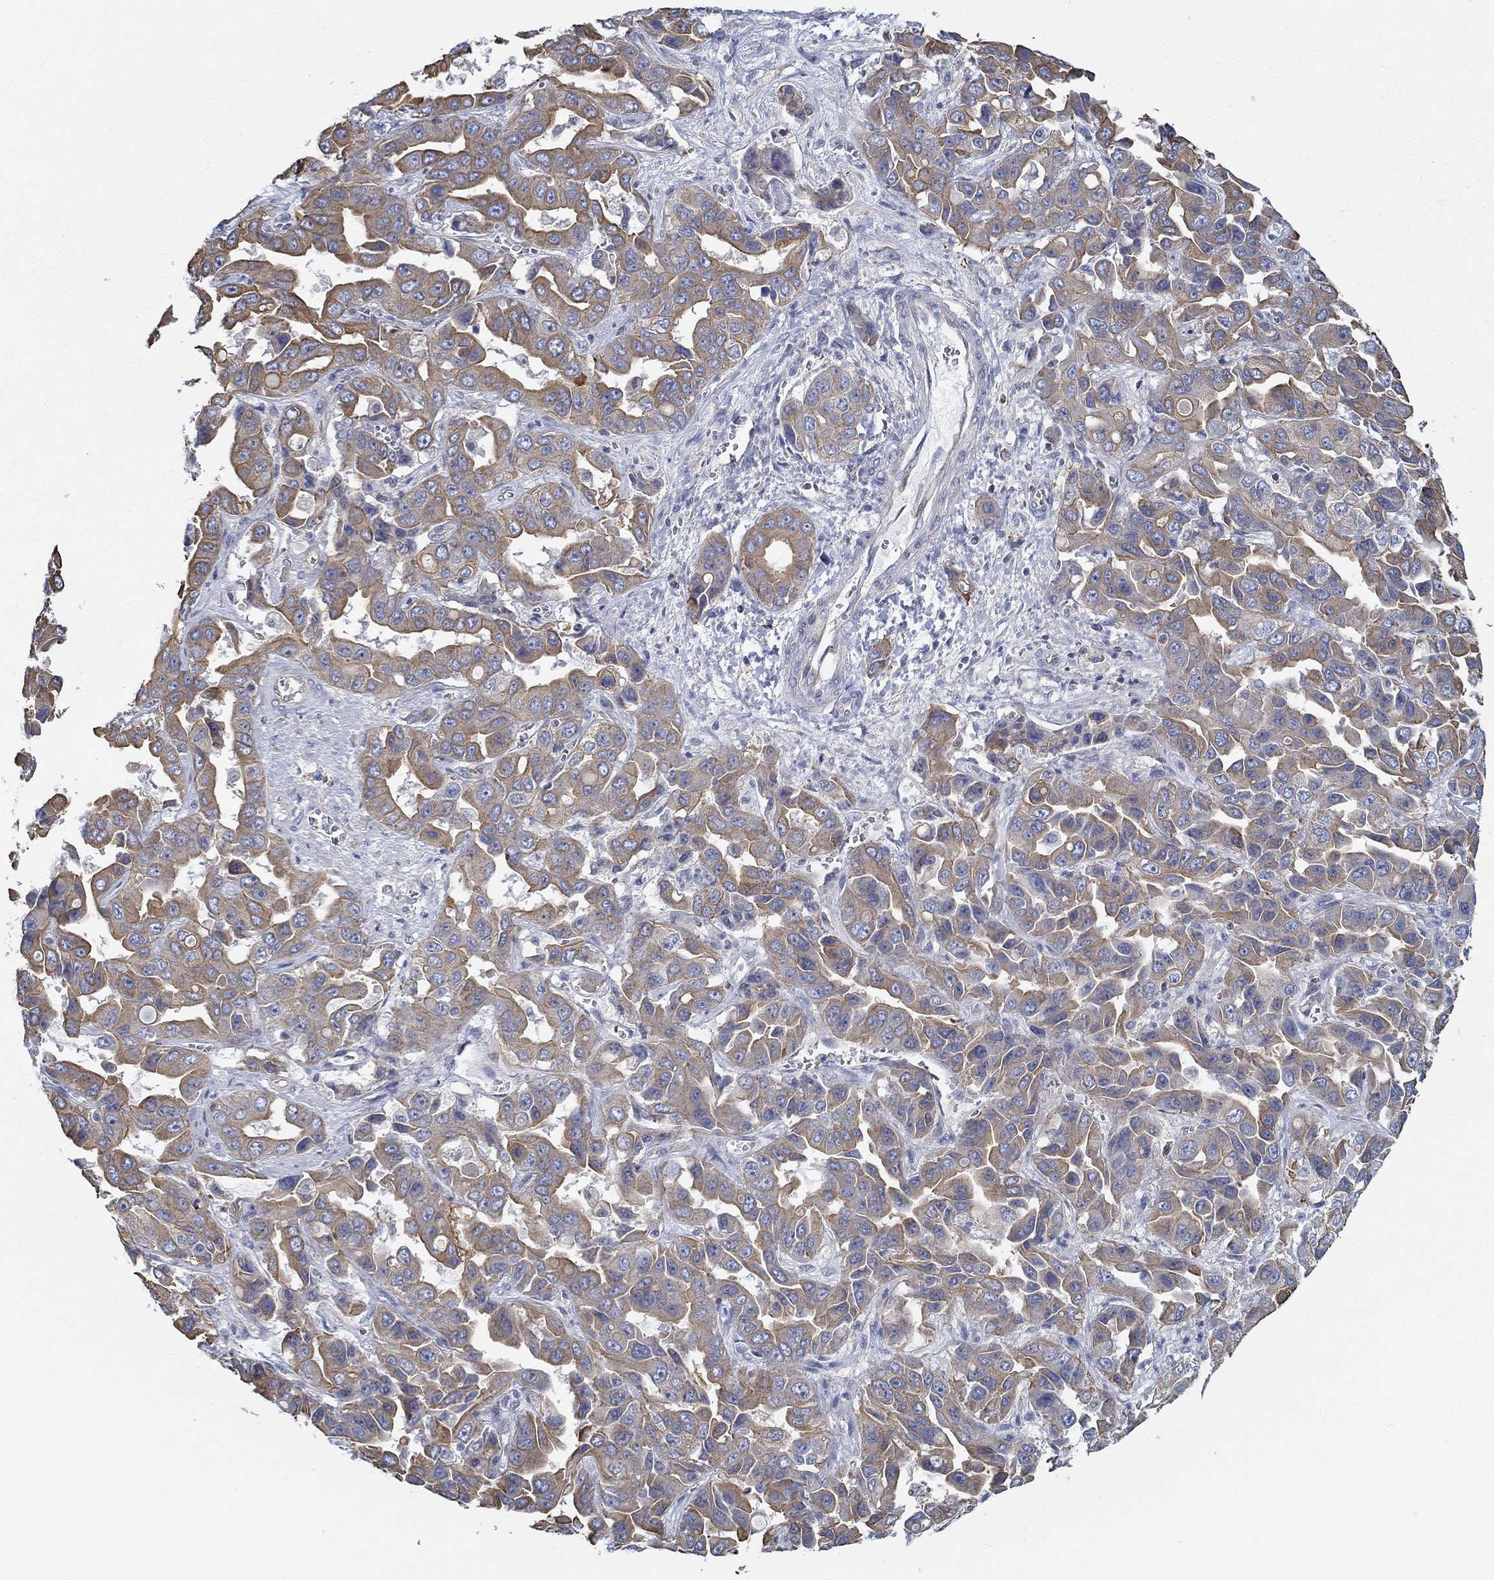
{"staining": {"intensity": "moderate", "quantity": ">75%", "location": "cytoplasmic/membranous"}, "tissue": "liver cancer", "cell_type": "Tumor cells", "image_type": "cancer", "snomed": [{"axis": "morphology", "description": "Cholangiocarcinoma"}, {"axis": "topography", "description": "Liver"}], "caption": "Liver cancer tissue displays moderate cytoplasmic/membranous staining in approximately >75% of tumor cells", "gene": "BBOF1", "patient": {"sex": "female", "age": 52}}